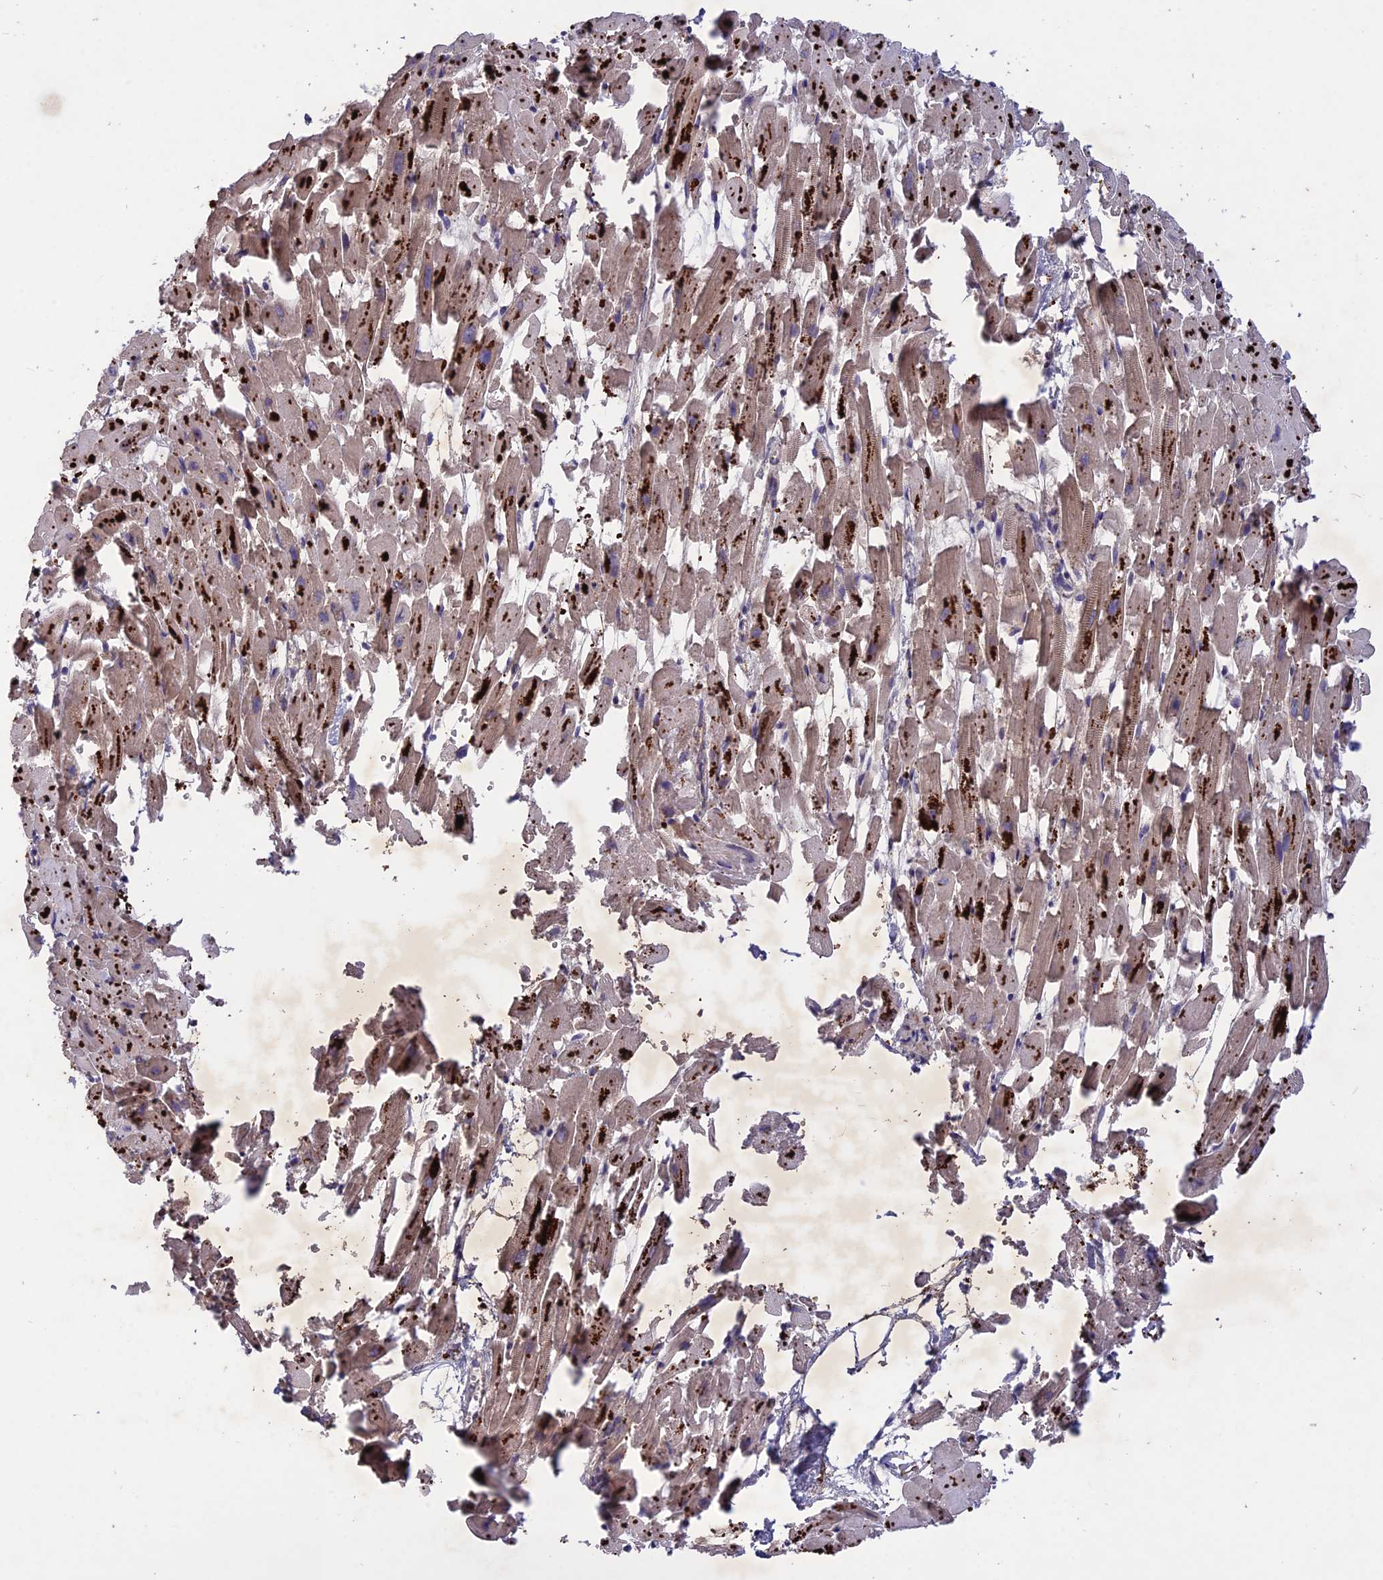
{"staining": {"intensity": "moderate", "quantity": "25%-75%", "location": "cytoplasmic/membranous"}, "tissue": "heart muscle", "cell_type": "Cardiomyocytes", "image_type": "normal", "snomed": [{"axis": "morphology", "description": "Normal tissue, NOS"}, {"axis": "topography", "description": "Heart"}], "caption": "A medium amount of moderate cytoplasmic/membranous expression is identified in approximately 25%-75% of cardiomyocytes in unremarkable heart muscle.", "gene": "ADO", "patient": {"sex": "female", "age": 64}}